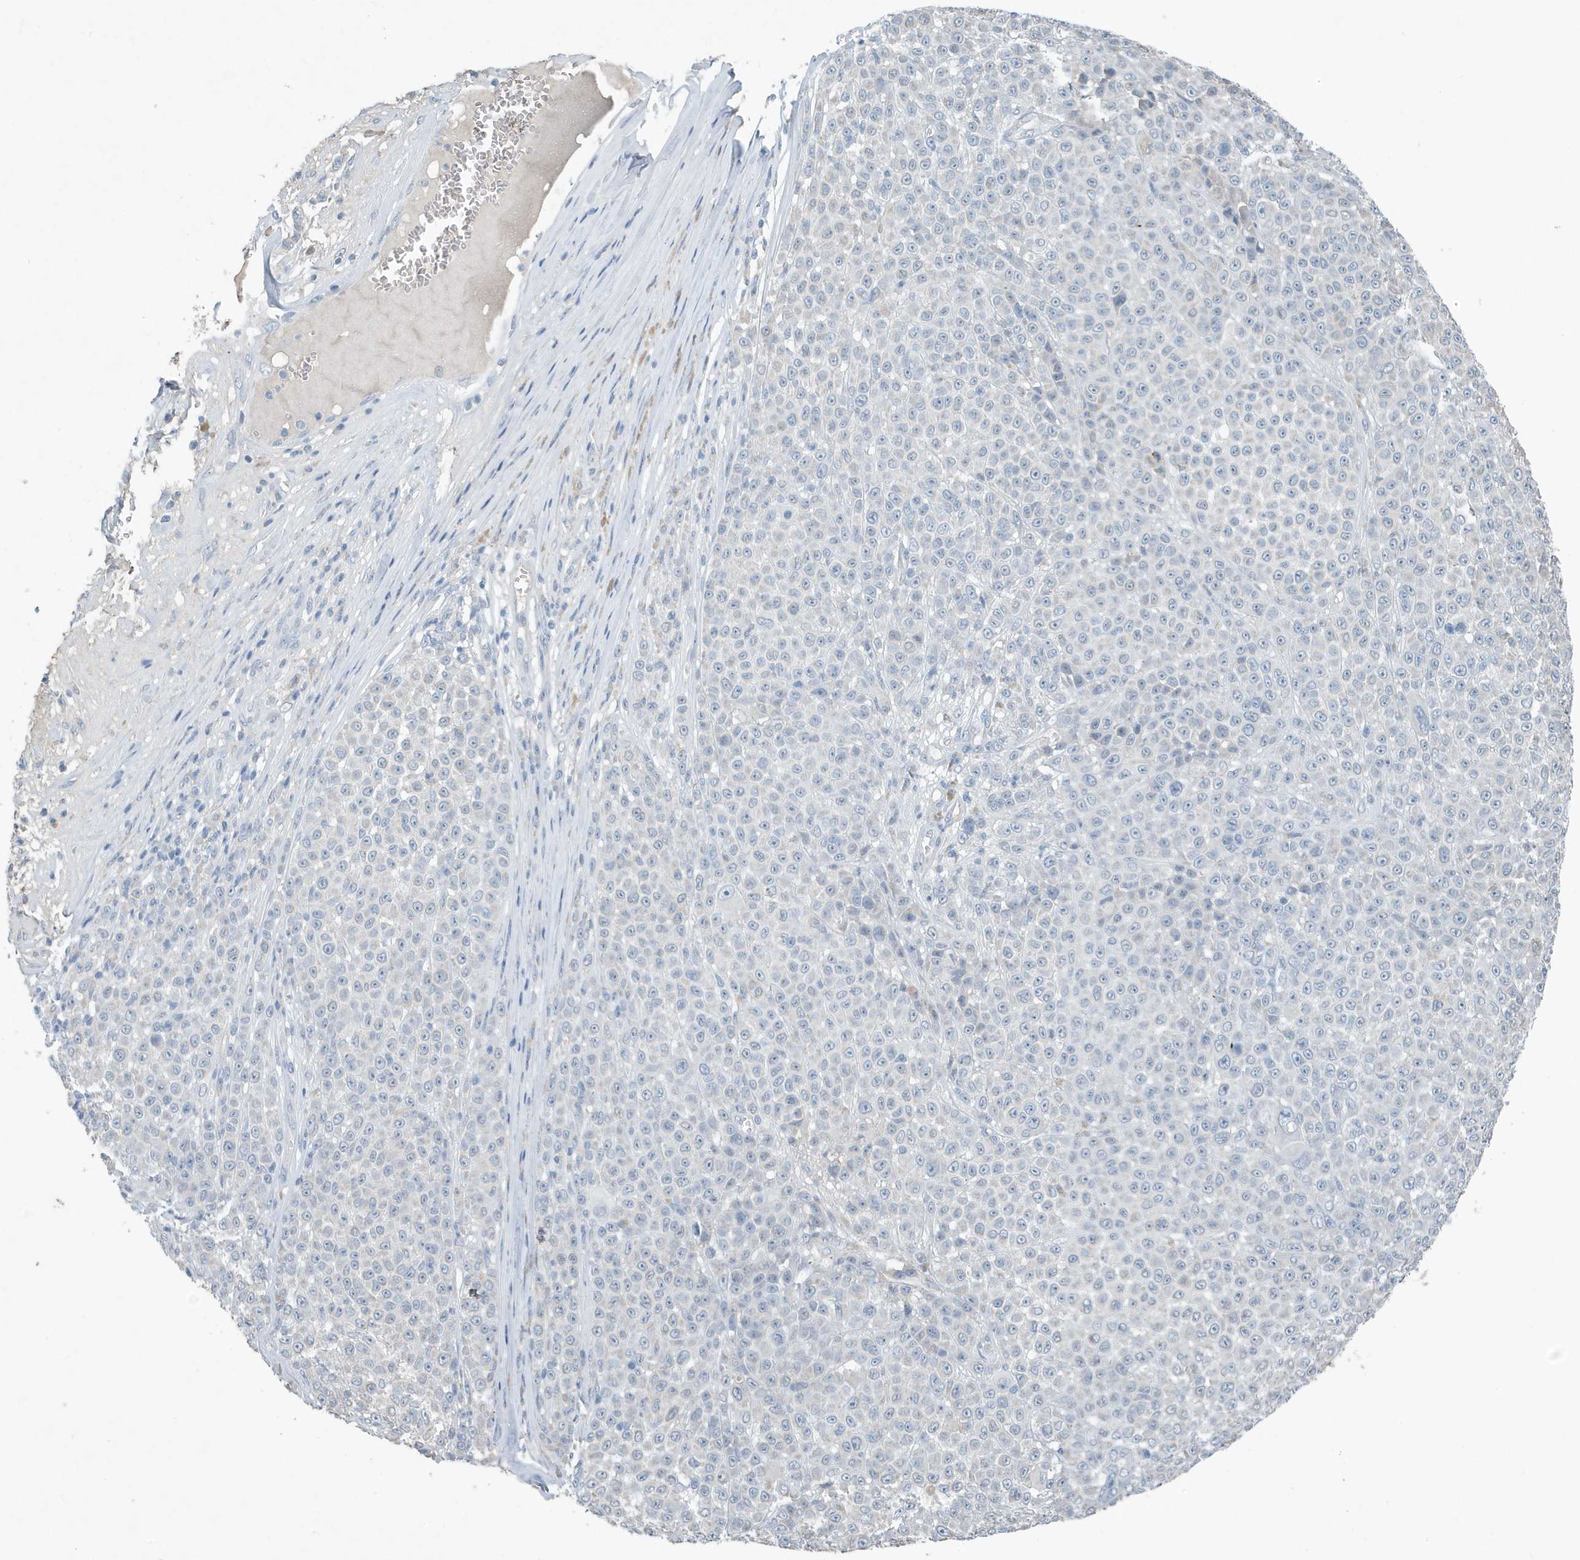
{"staining": {"intensity": "negative", "quantity": "none", "location": "none"}, "tissue": "melanoma", "cell_type": "Tumor cells", "image_type": "cancer", "snomed": [{"axis": "morphology", "description": "Malignant melanoma, NOS"}, {"axis": "topography", "description": "Skin"}], "caption": "Malignant melanoma was stained to show a protein in brown. There is no significant expression in tumor cells.", "gene": "UGT2B4", "patient": {"sex": "female", "age": 94}}